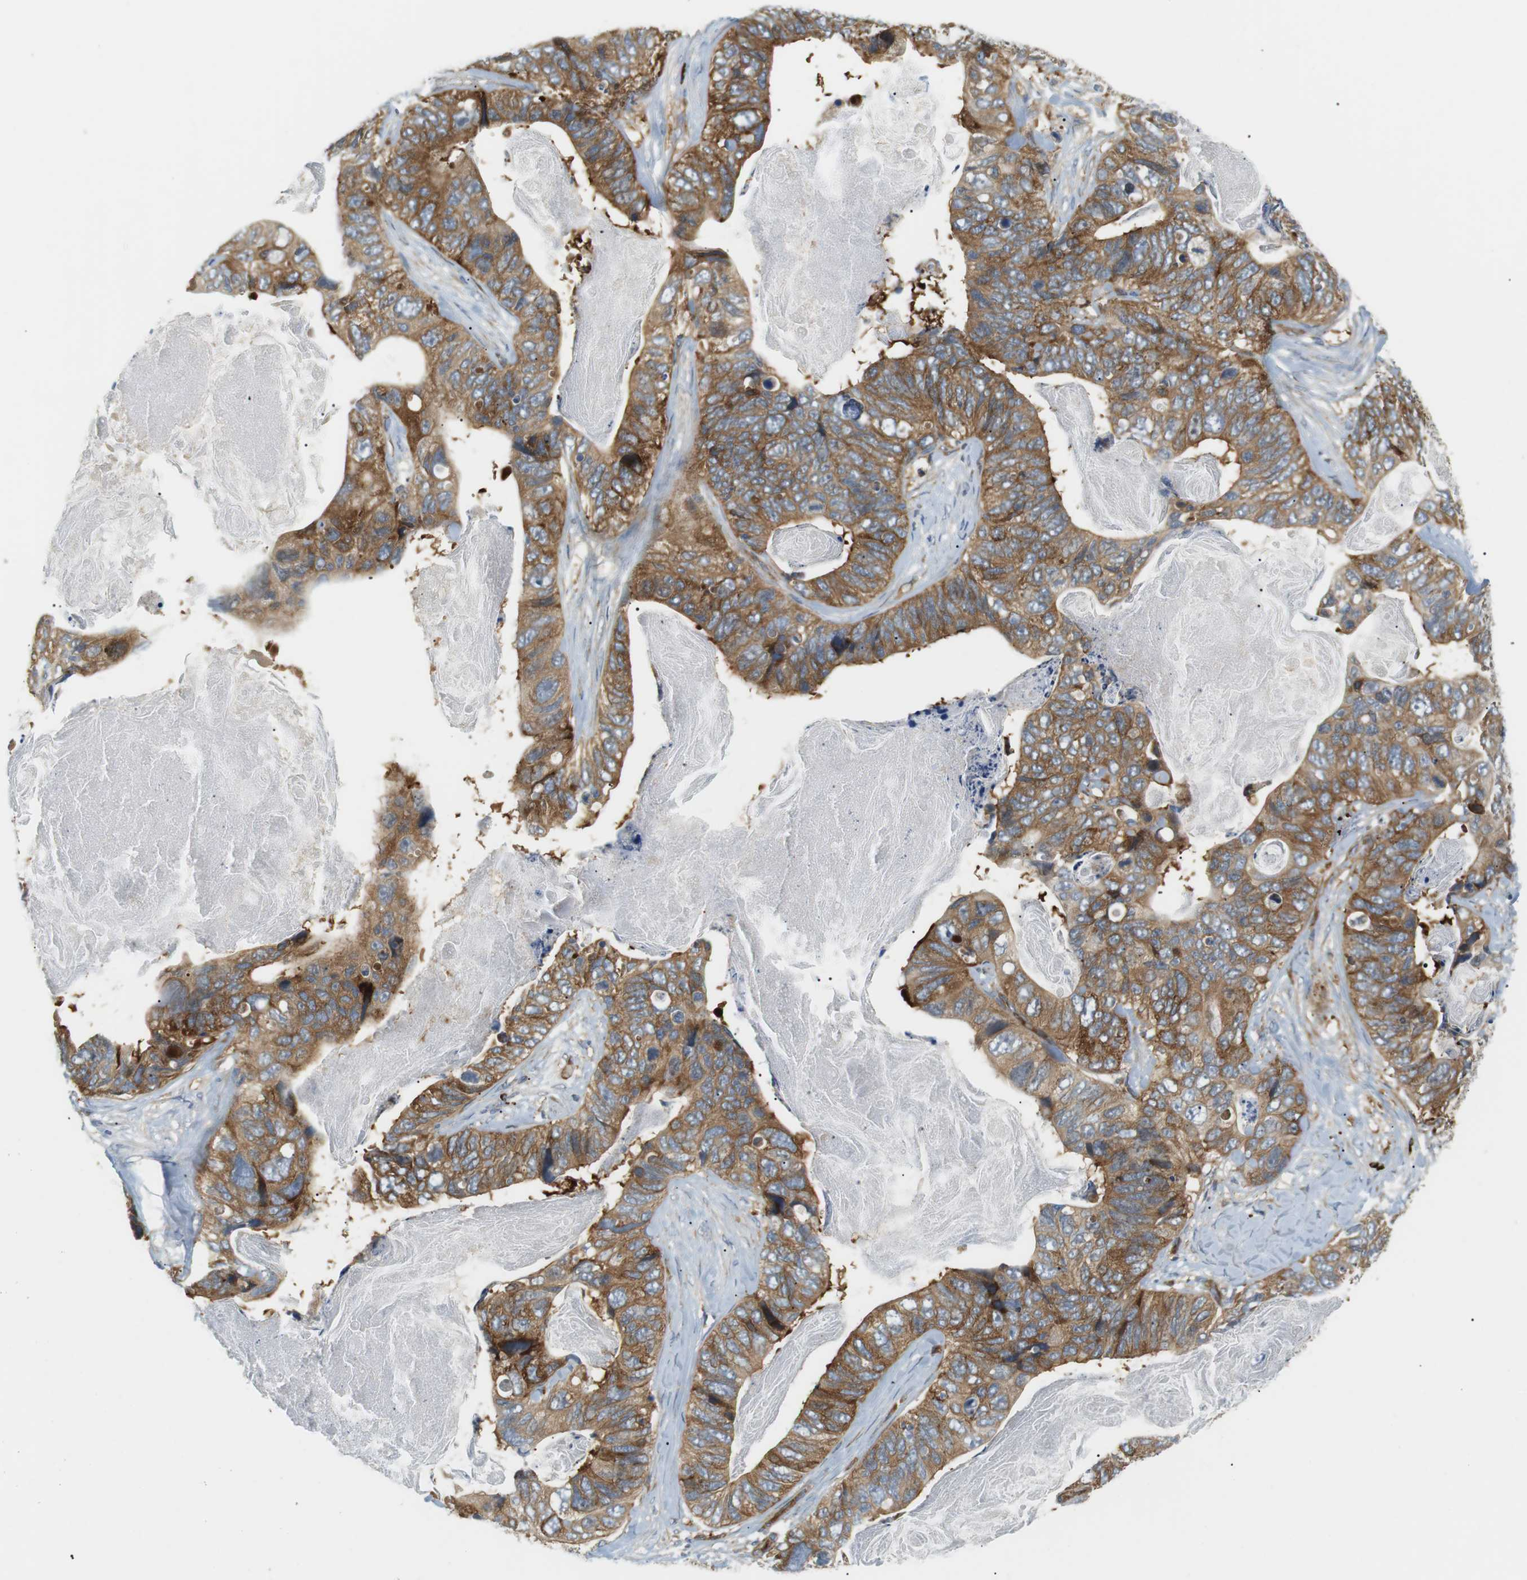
{"staining": {"intensity": "moderate", "quantity": ">75%", "location": "cytoplasmic/membranous"}, "tissue": "stomach cancer", "cell_type": "Tumor cells", "image_type": "cancer", "snomed": [{"axis": "morphology", "description": "Adenocarcinoma, NOS"}, {"axis": "topography", "description": "Stomach"}], "caption": "An immunohistochemistry (IHC) micrograph of tumor tissue is shown. Protein staining in brown labels moderate cytoplasmic/membranous positivity in stomach adenocarcinoma within tumor cells.", "gene": "TMEM200A", "patient": {"sex": "female", "age": 89}}